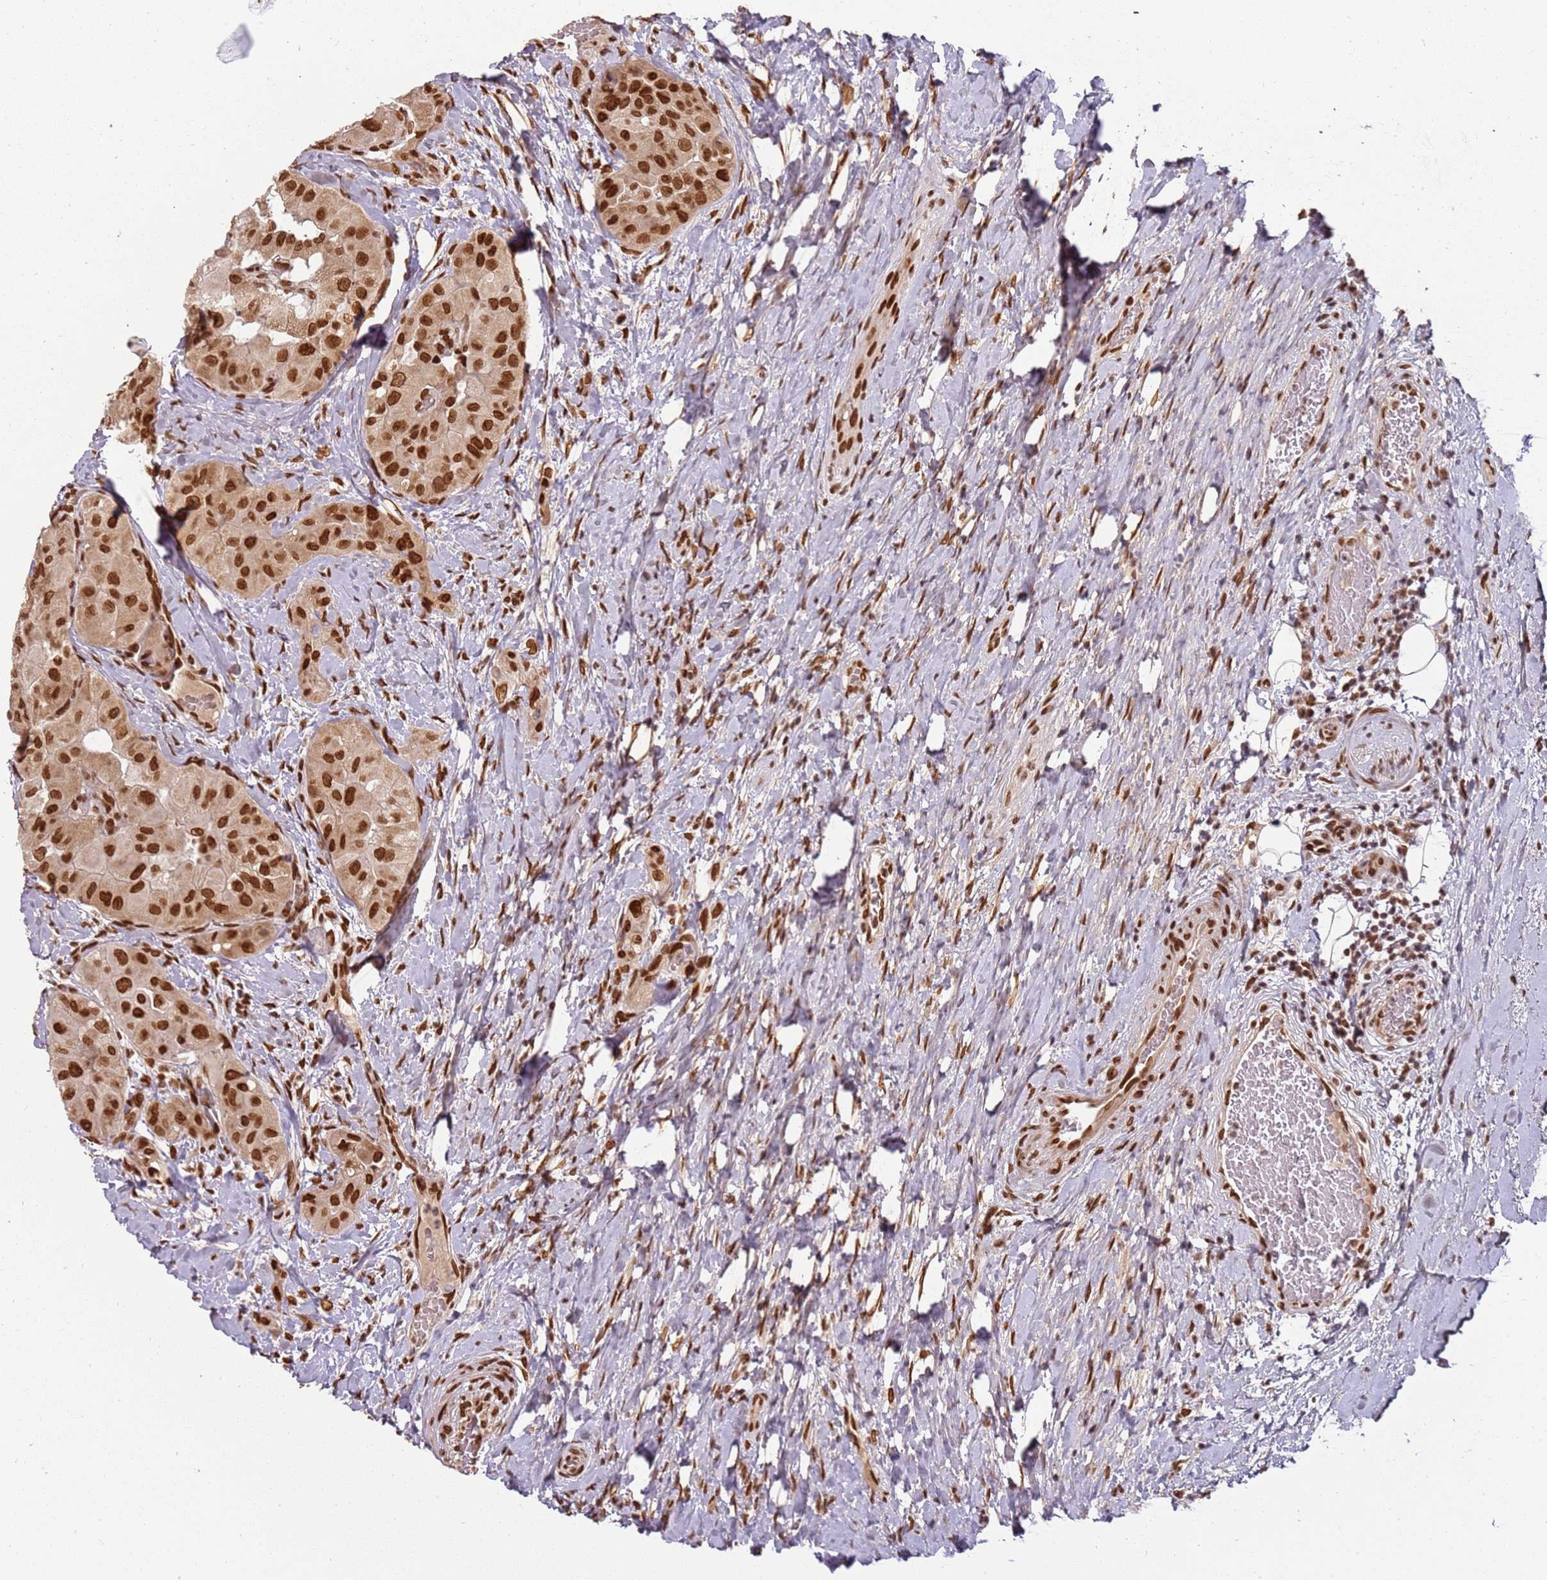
{"staining": {"intensity": "strong", "quantity": ">75%", "location": "nuclear"}, "tissue": "thyroid cancer", "cell_type": "Tumor cells", "image_type": "cancer", "snomed": [{"axis": "morphology", "description": "Normal tissue, NOS"}, {"axis": "morphology", "description": "Papillary adenocarcinoma, NOS"}, {"axis": "topography", "description": "Thyroid gland"}], "caption": "Immunohistochemistry (IHC) (DAB) staining of thyroid cancer (papillary adenocarcinoma) exhibits strong nuclear protein positivity in approximately >75% of tumor cells.", "gene": "TENT4A", "patient": {"sex": "female", "age": 59}}